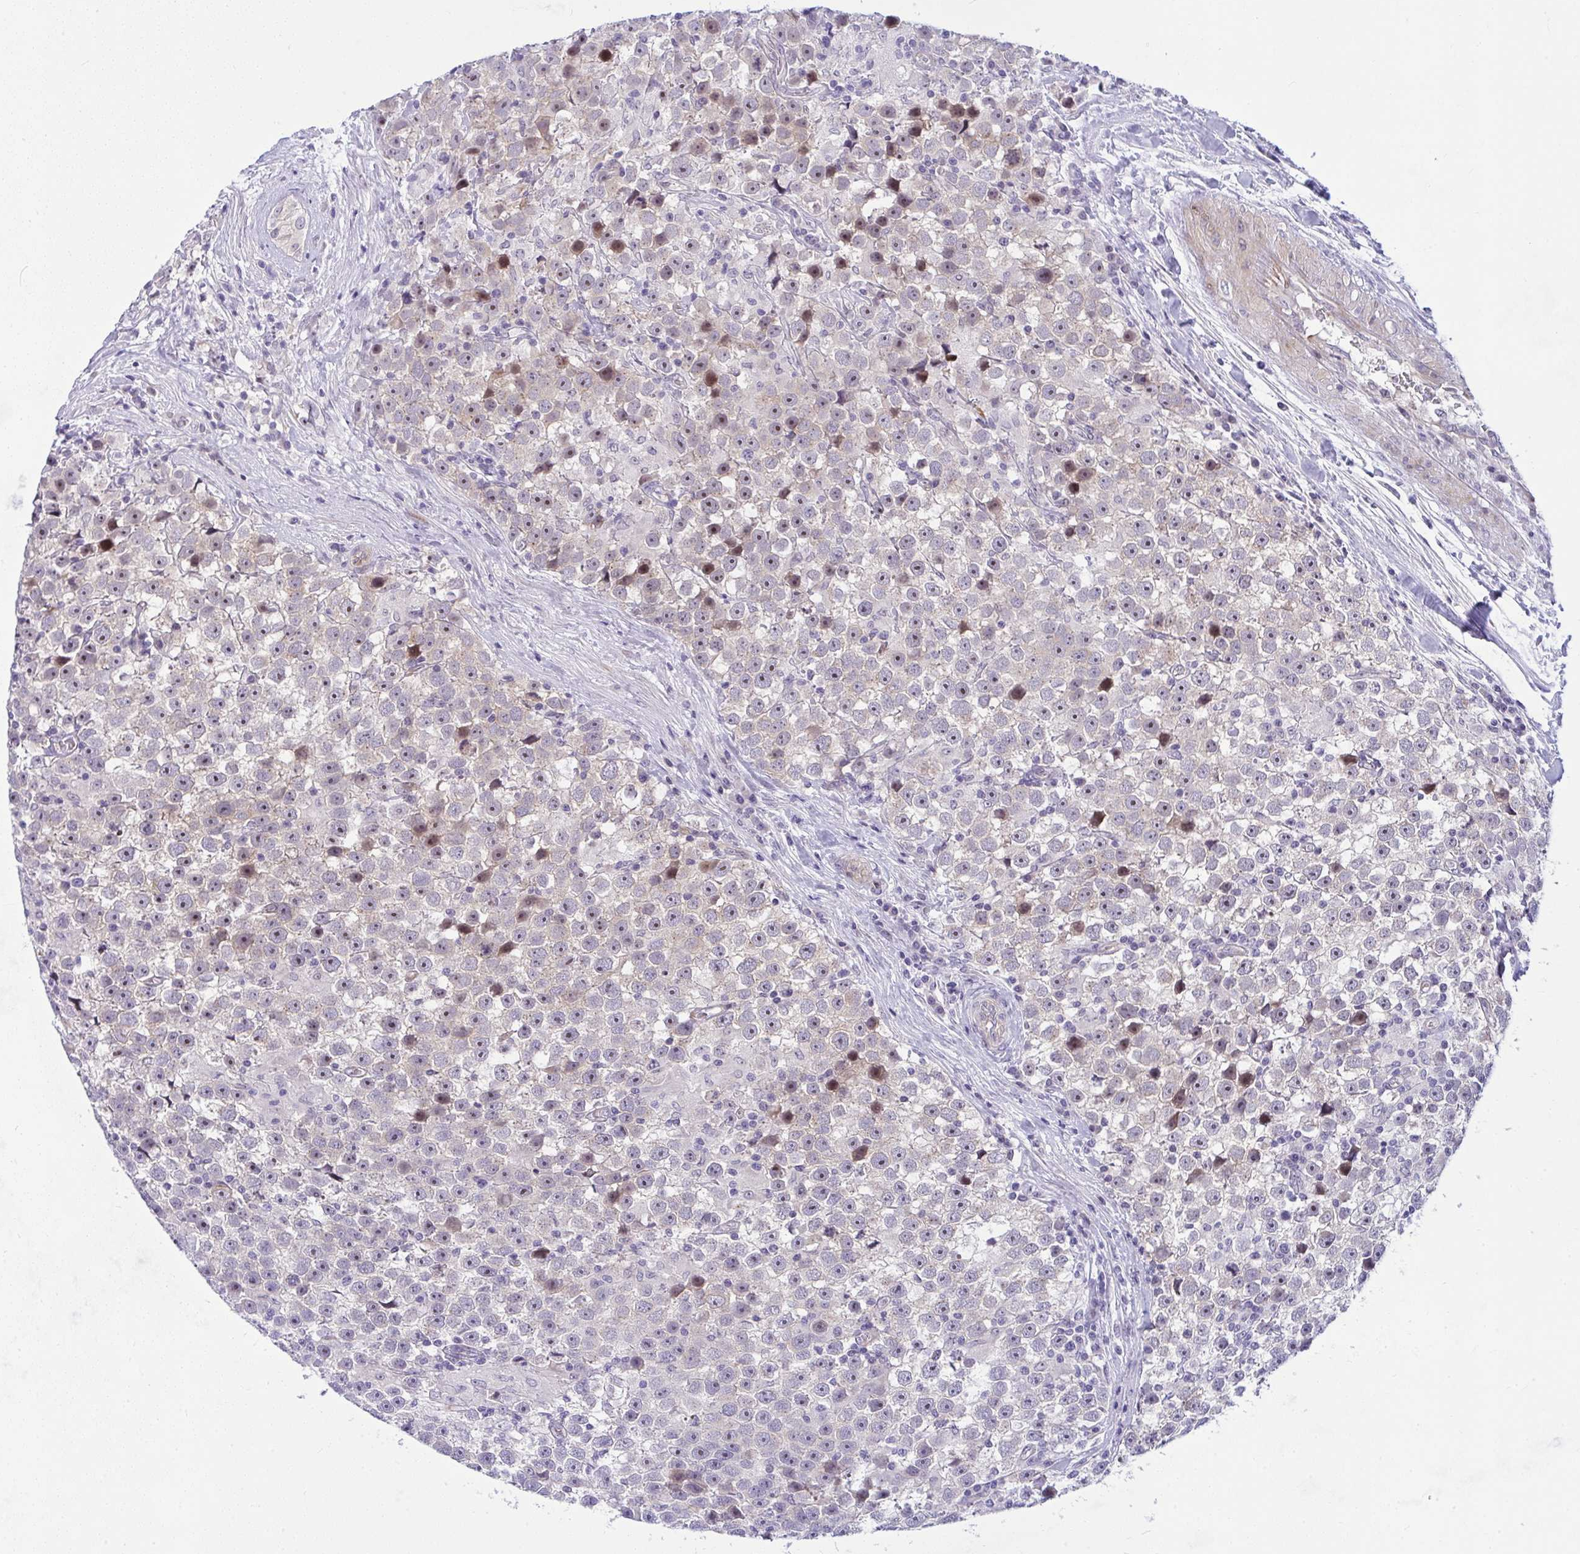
{"staining": {"intensity": "moderate", "quantity": "<25%", "location": "cytoplasmic/membranous,nuclear"}, "tissue": "testis cancer", "cell_type": "Tumor cells", "image_type": "cancer", "snomed": [{"axis": "morphology", "description": "Seminoma, NOS"}, {"axis": "topography", "description": "Testis"}], "caption": "Protein positivity by IHC shows moderate cytoplasmic/membranous and nuclear expression in approximately <25% of tumor cells in testis seminoma.", "gene": "NFXL1", "patient": {"sex": "male", "age": 31}}